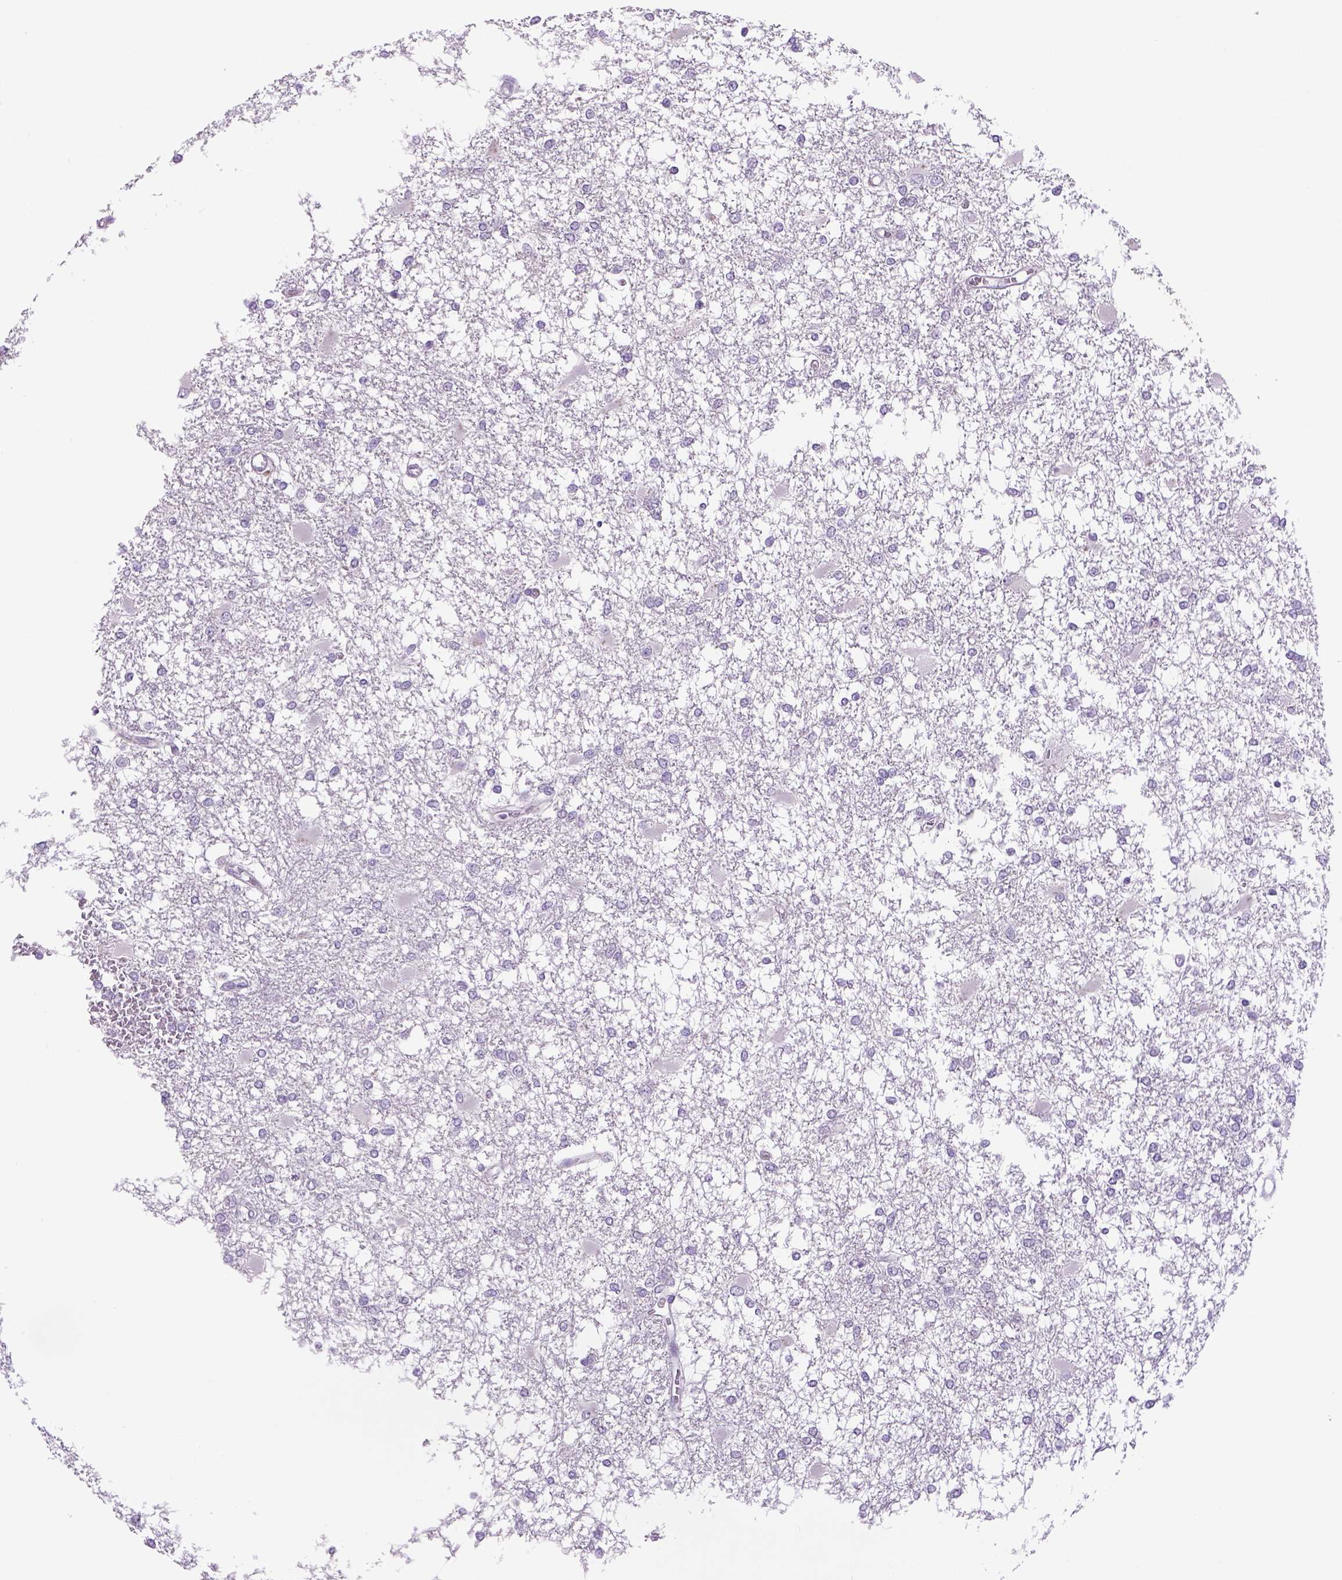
{"staining": {"intensity": "negative", "quantity": "none", "location": "none"}, "tissue": "glioma", "cell_type": "Tumor cells", "image_type": "cancer", "snomed": [{"axis": "morphology", "description": "Glioma, malignant, High grade"}, {"axis": "topography", "description": "Cerebral cortex"}], "caption": "Malignant glioma (high-grade) stained for a protein using immunohistochemistry reveals no staining tumor cells.", "gene": "DBH", "patient": {"sex": "male", "age": 79}}